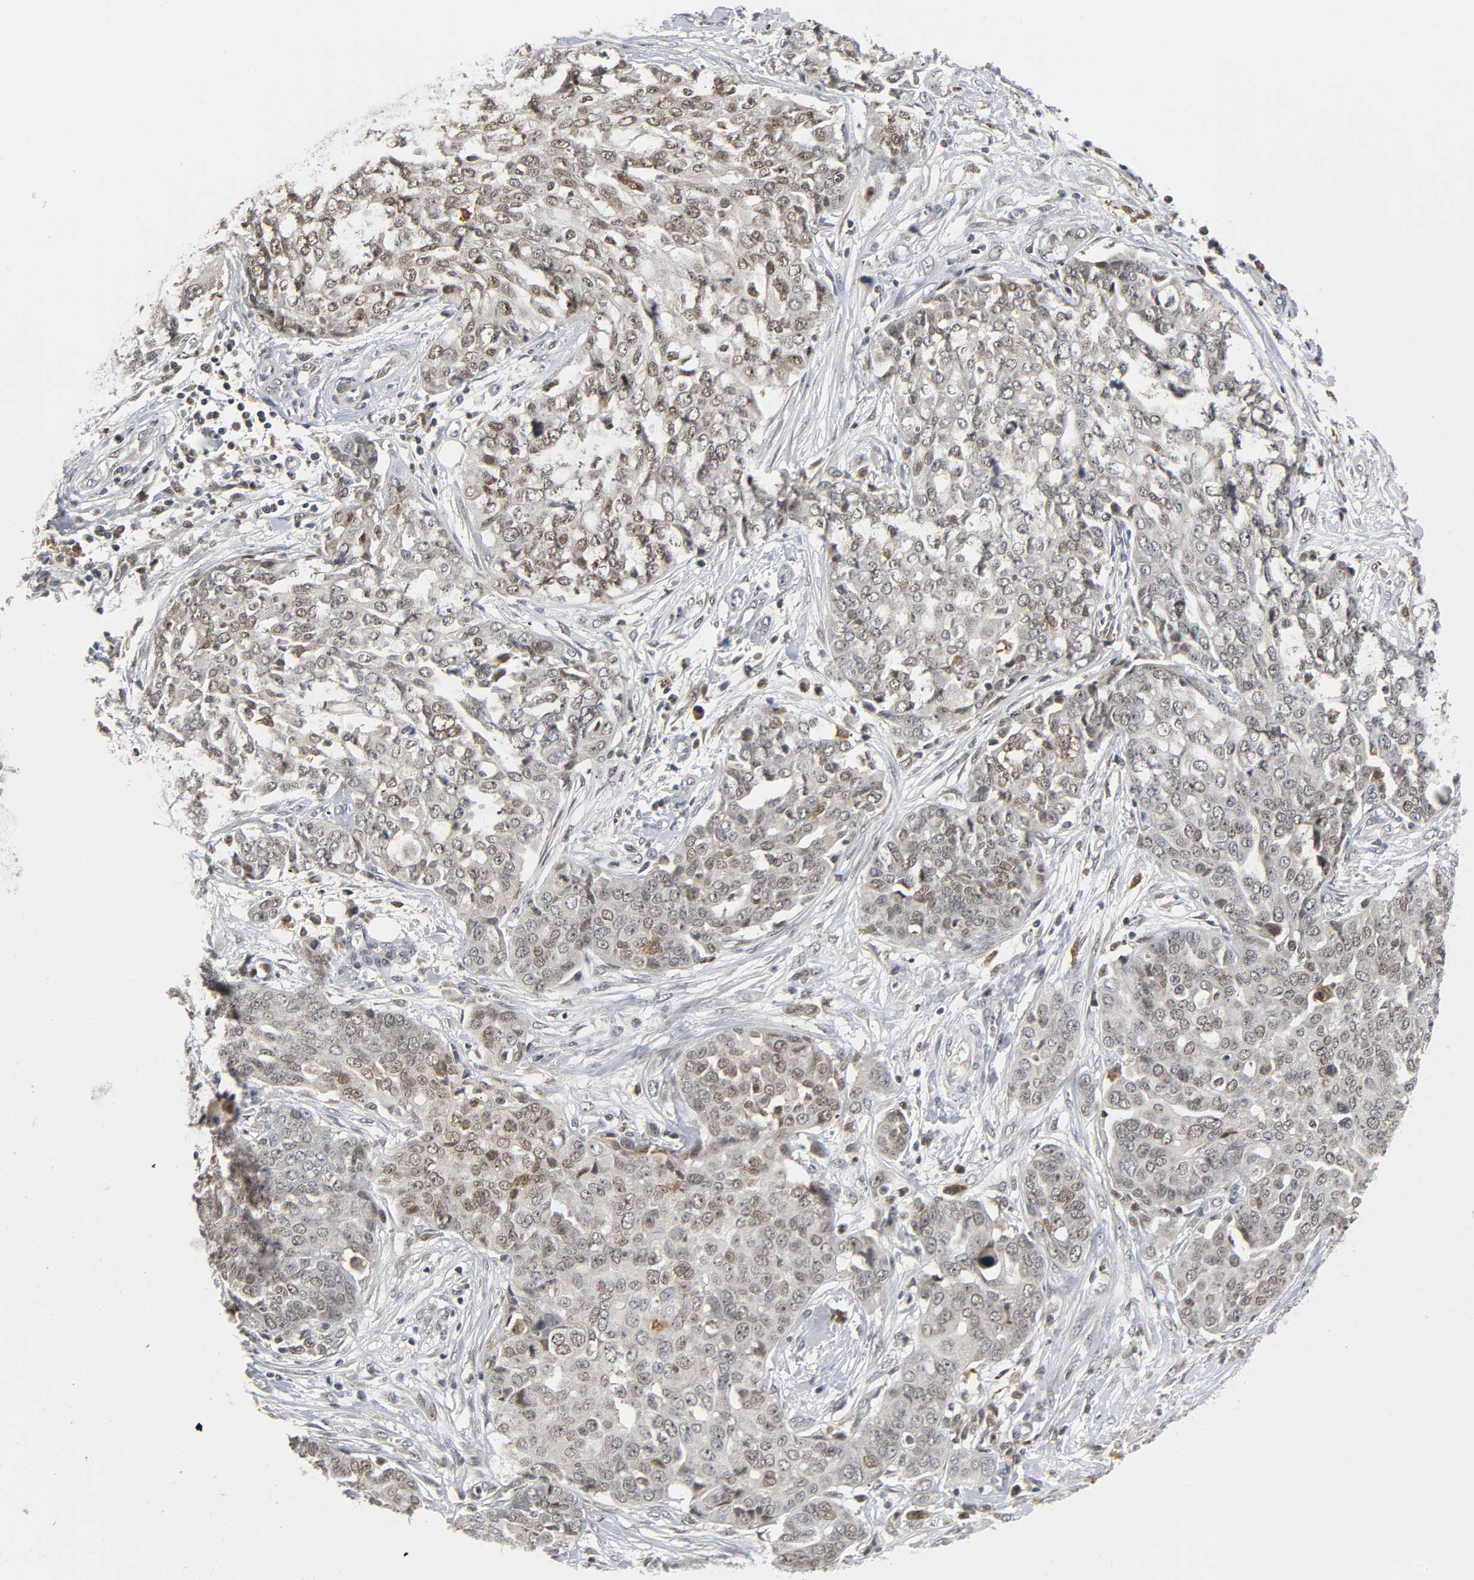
{"staining": {"intensity": "weak", "quantity": "25%-75%", "location": "cytoplasmic/membranous,nuclear"}, "tissue": "ovarian cancer", "cell_type": "Tumor cells", "image_type": "cancer", "snomed": [{"axis": "morphology", "description": "Cystadenocarcinoma, serous, NOS"}, {"axis": "topography", "description": "Soft tissue"}, {"axis": "topography", "description": "Ovary"}], "caption": "Immunohistochemistry (IHC) (DAB) staining of human ovarian cancer (serous cystadenocarcinoma) reveals weak cytoplasmic/membranous and nuclear protein staining in about 25%-75% of tumor cells. (IHC, brightfield microscopy, high magnification).", "gene": "KAT2B", "patient": {"sex": "female", "age": 57}}